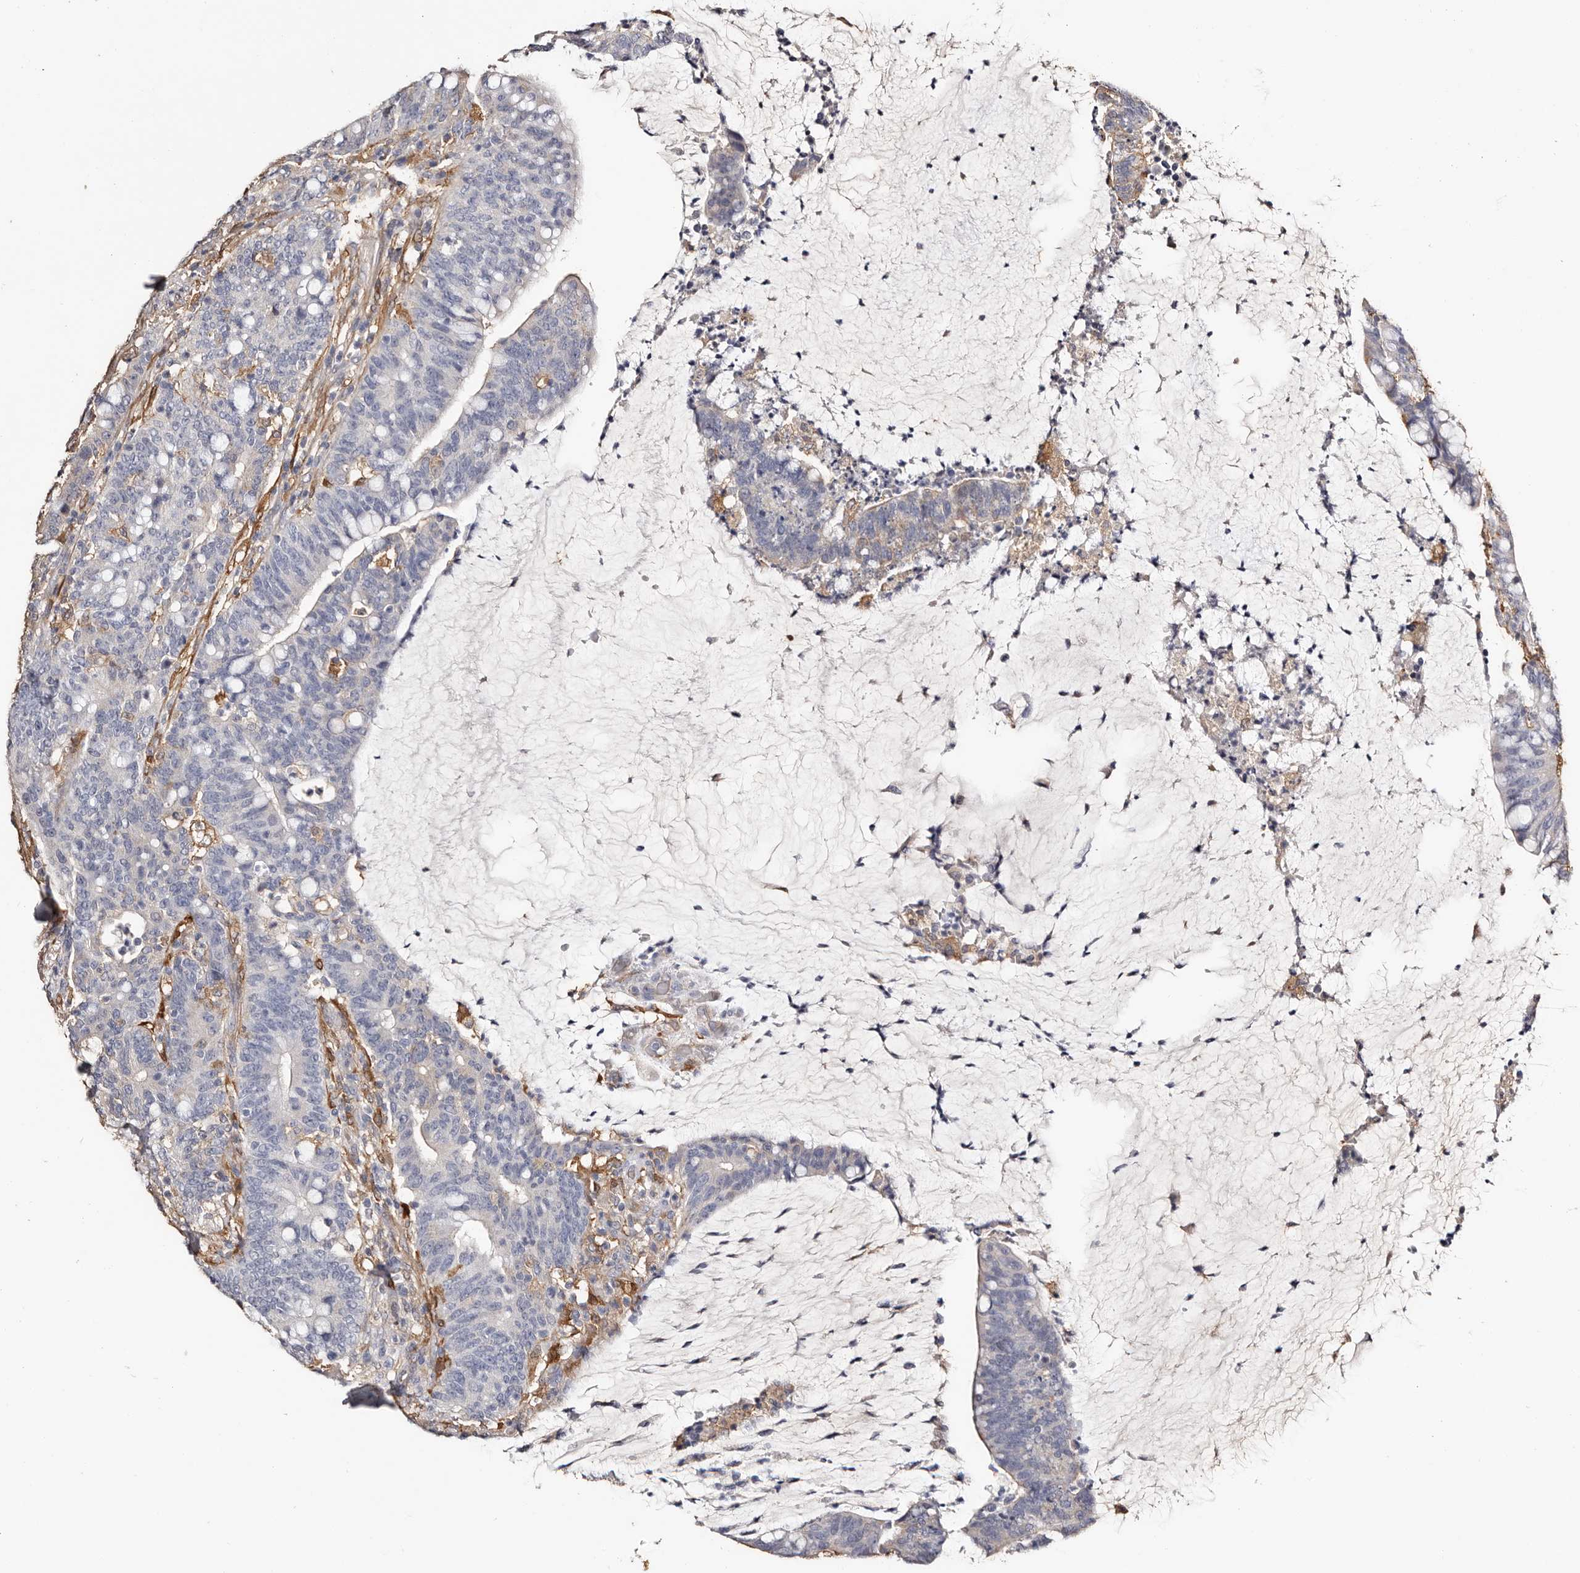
{"staining": {"intensity": "negative", "quantity": "none", "location": "none"}, "tissue": "colorectal cancer", "cell_type": "Tumor cells", "image_type": "cancer", "snomed": [{"axis": "morphology", "description": "Adenocarcinoma, NOS"}, {"axis": "topography", "description": "Colon"}], "caption": "IHC image of colorectal cancer stained for a protein (brown), which shows no positivity in tumor cells.", "gene": "TGM2", "patient": {"sex": "female", "age": 66}}